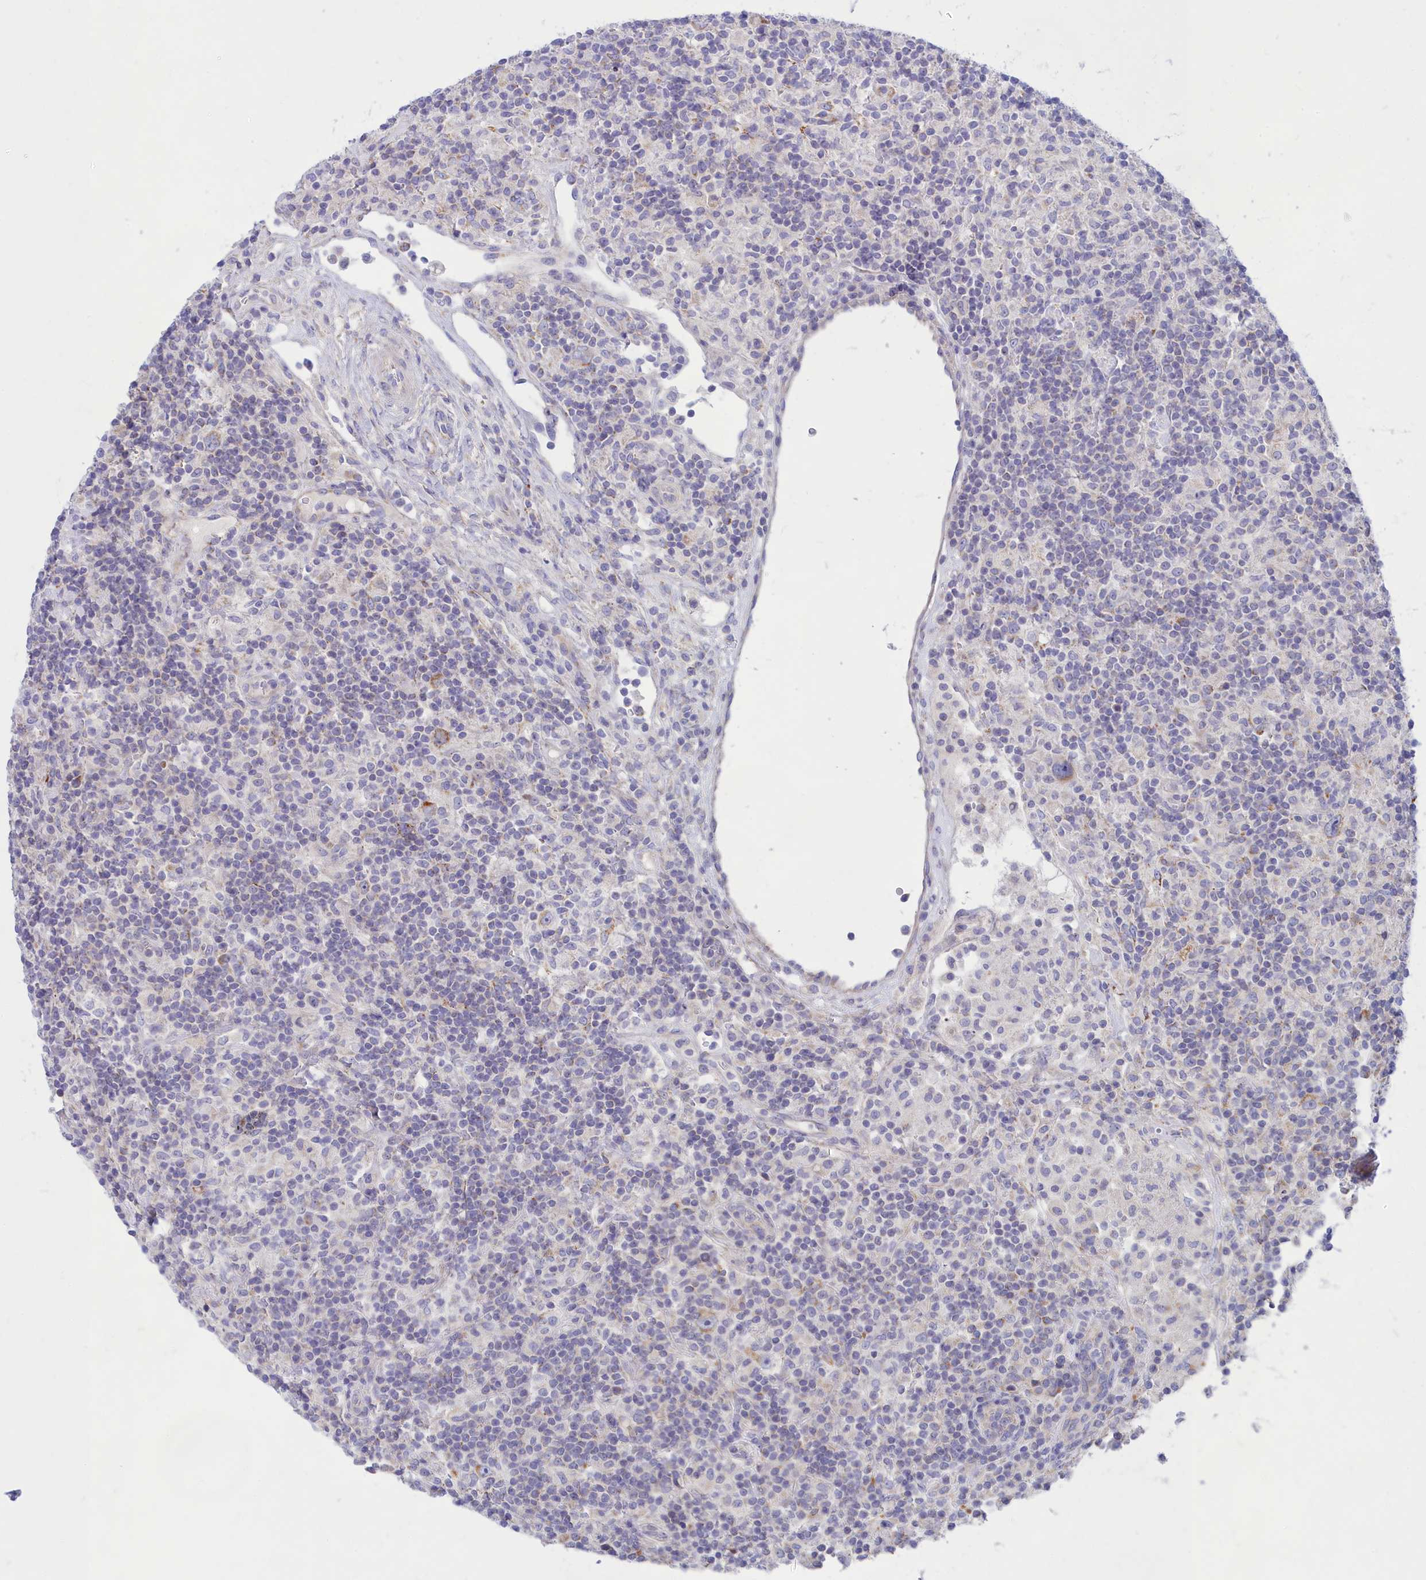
{"staining": {"intensity": "weak", "quantity": "25%-75%", "location": "cytoplasmic/membranous"}, "tissue": "lymphoma", "cell_type": "Tumor cells", "image_type": "cancer", "snomed": [{"axis": "morphology", "description": "Hodgkin's disease, NOS"}, {"axis": "topography", "description": "Lymph node"}], "caption": "DAB (3,3'-diaminobenzidine) immunohistochemical staining of lymphoma reveals weak cytoplasmic/membranous protein positivity in approximately 25%-75% of tumor cells.", "gene": "TMEM30B", "patient": {"sex": "male", "age": 70}}